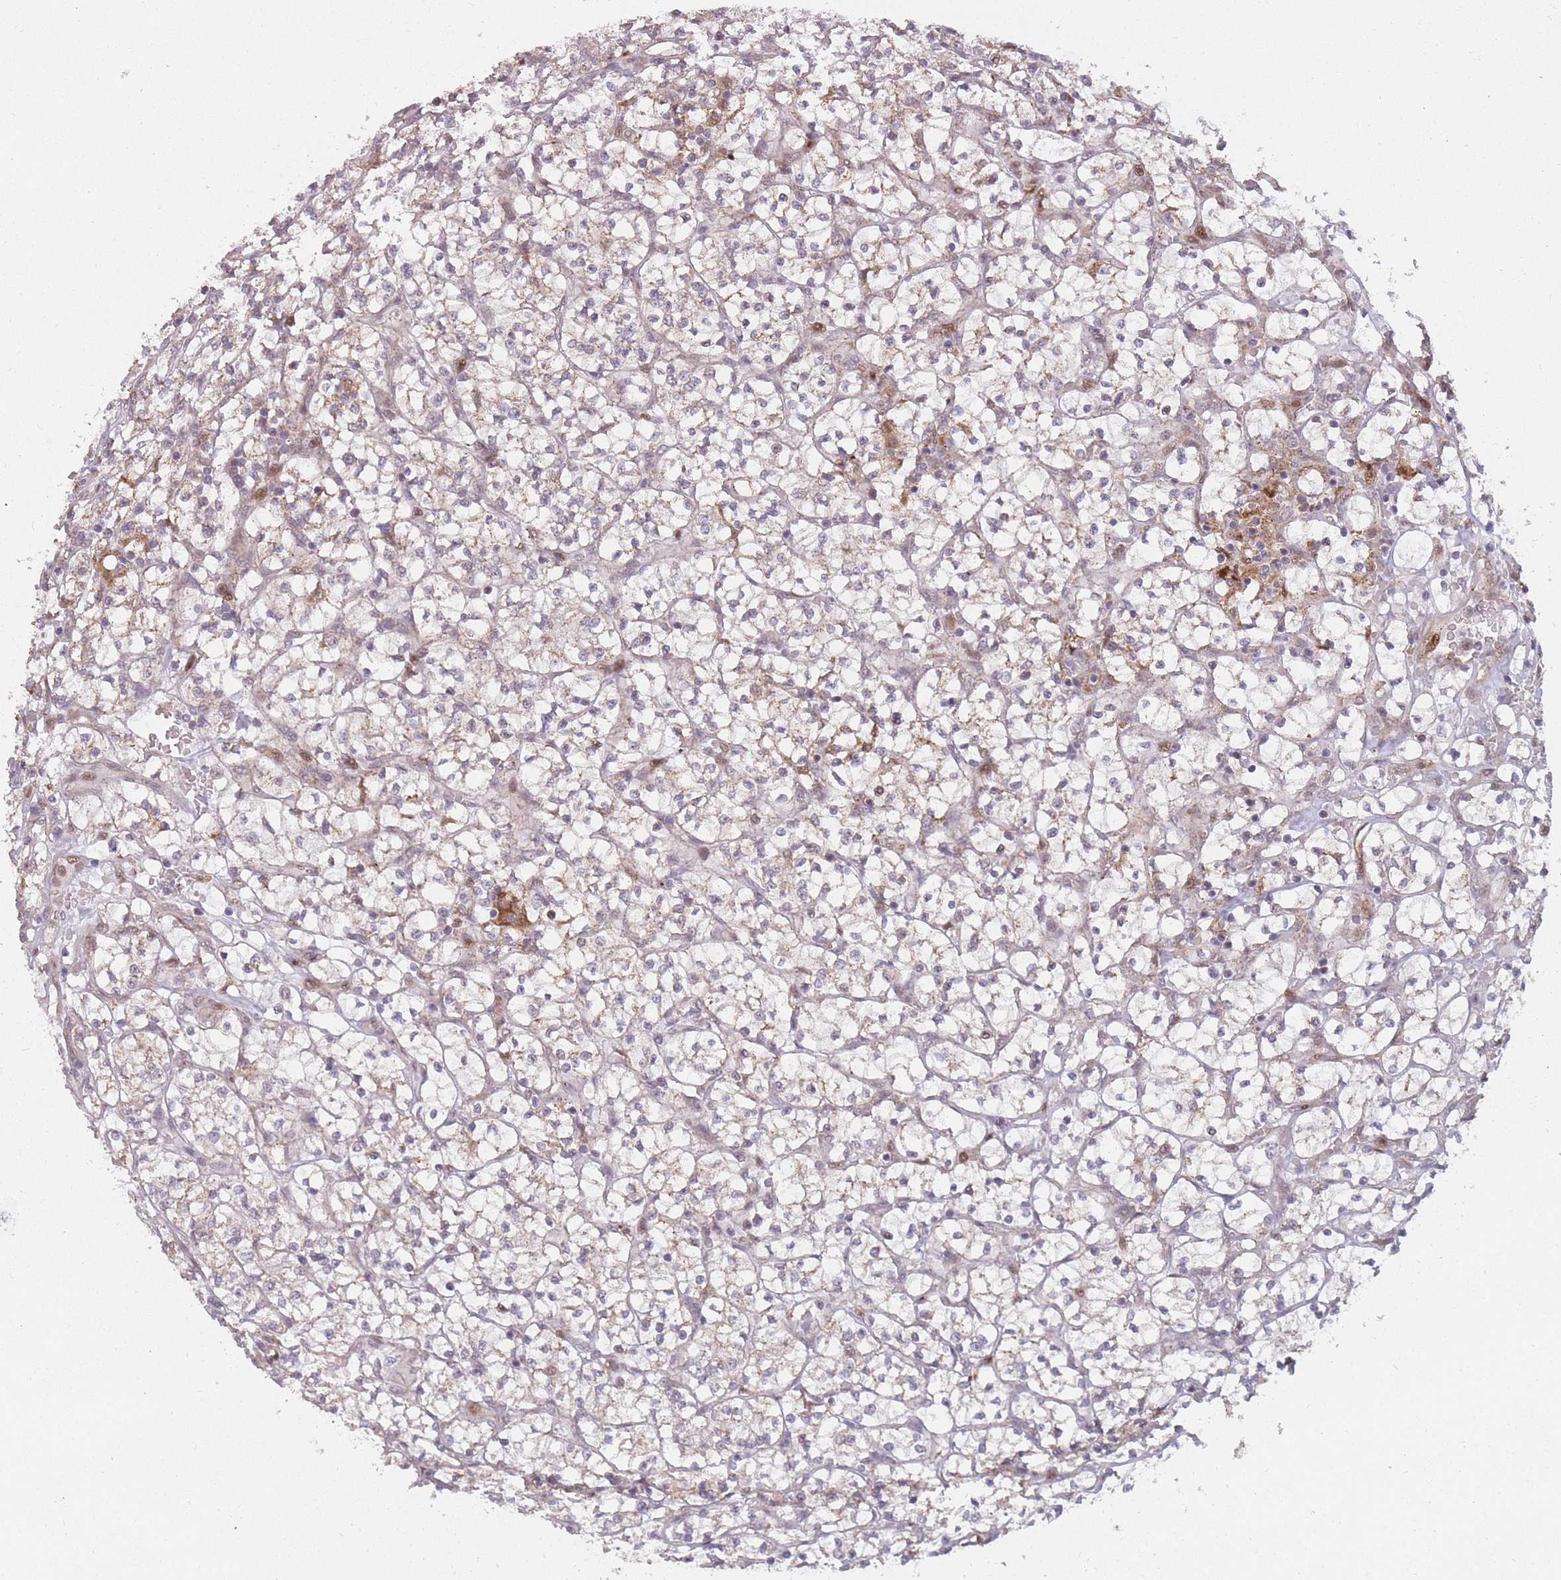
{"staining": {"intensity": "weak", "quantity": "<25%", "location": "cytoplasmic/membranous"}, "tissue": "renal cancer", "cell_type": "Tumor cells", "image_type": "cancer", "snomed": [{"axis": "morphology", "description": "Adenocarcinoma, NOS"}, {"axis": "topography", "description": "Kidney"}], "caption": "The histopathology image exhibits no significant expression in tumor cells of renal adenocarcinoma. The staining was performed using DAB (3,3'-diaminobenzidine) to visualize the protein expression in brown, while the nuclei were stained in blue with hematoxylin (Magnification: 20x).", "gene": "LGALS9", "patient": {"sex": "female", "age": 64}}